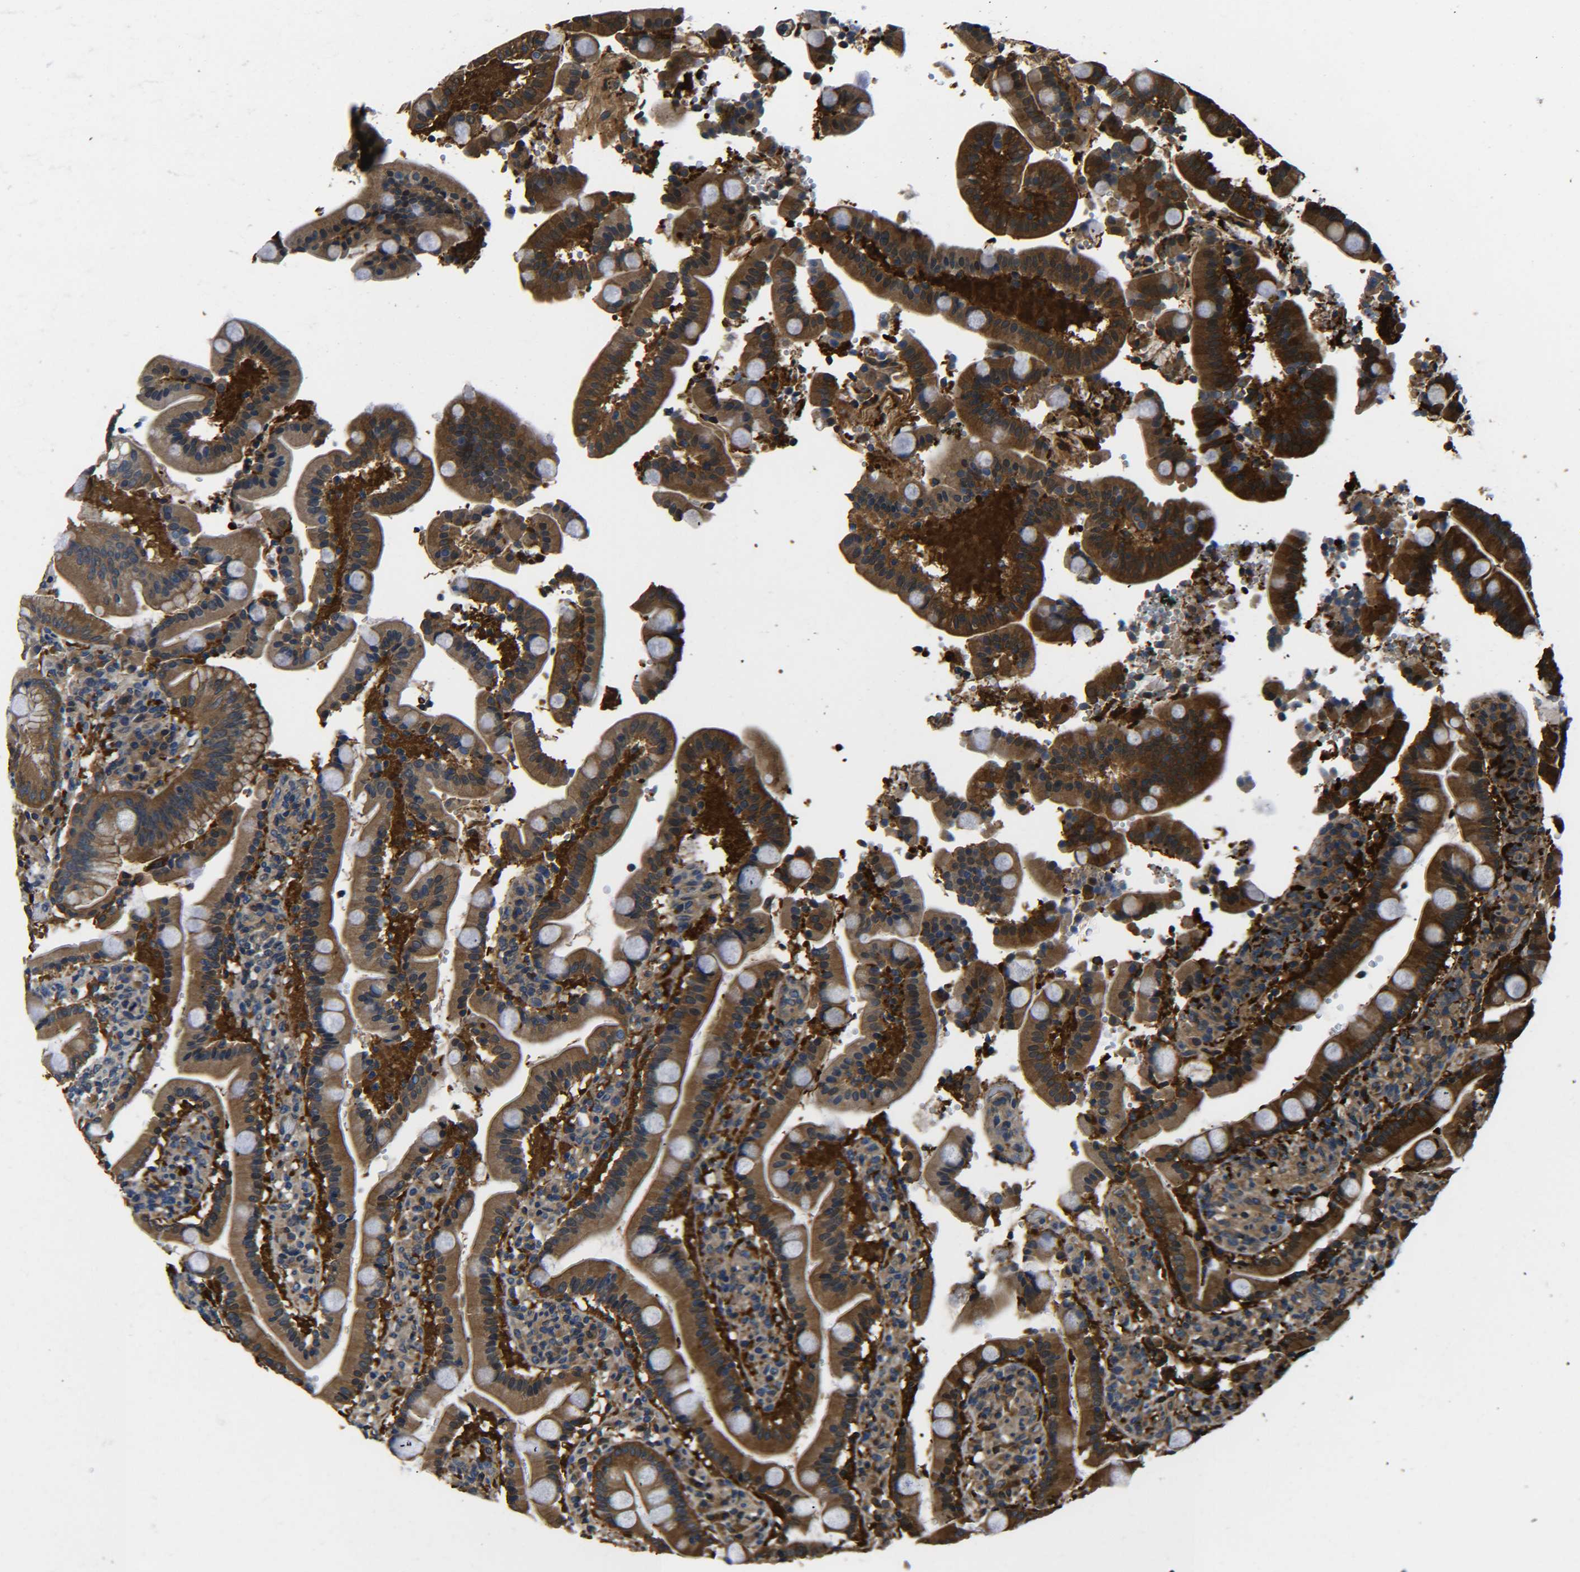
{"staining": {"intensity": "strong", "quantity": ">75%", "location": "cytoplasmic/membranous"}, "tissue": "duodenum", "cell_type": "Glandular cells", "image_type": "normal", "snomed": [{"axis": "morphology", "description": "Normal tissue, NOS"}, {"axis": "topography", "description": "Small intestine, NOS"}], "caption": "This photomicrograph demonstrates unremarkable duodenum stained with immunohistochemistry to label a protein in brown. The cytoplasmic/membranous of glandular cells show strong positivity for the protein. Nuclei are counter-stained blue.", "gene": "PREB", "patient": {"sex": "female", "age": 71}}